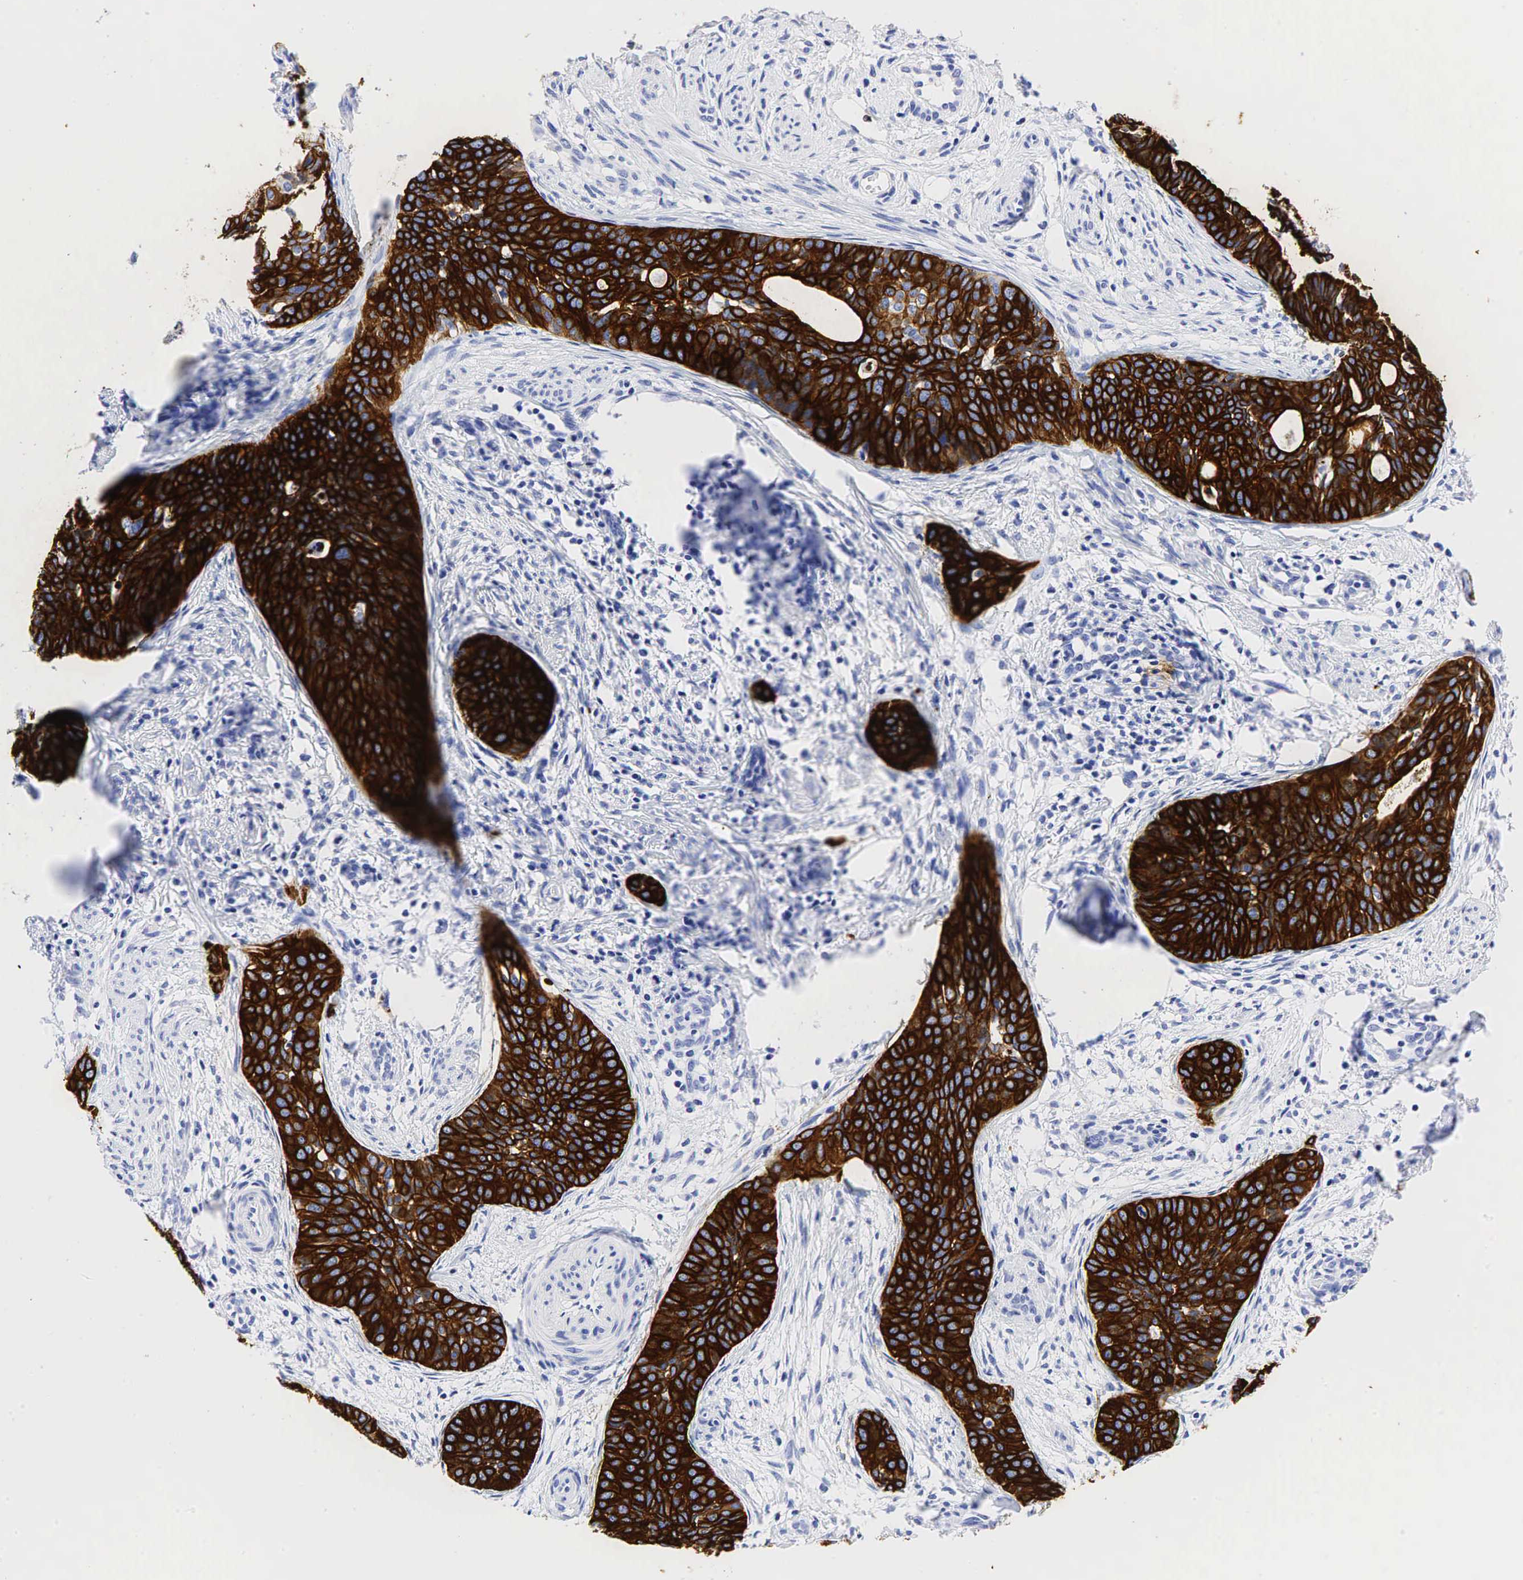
{"staining": {"intensity": "strong", "quantity": ">75%", "location": "cytoplasmic/membranous"}, "tissue": "cervical cancer", "cell_type": "Tumor cells", "image_type": "cancer", "snomed": [{"axis": "morphology", "description": "Squamous cell carcinoma, NOS"}, {"axis": "topography", "description": "Cervix"}], "caption": "Human cervical cancer stained with a protein marker displays strong staining in tumor cells.", "gene": "KRT7", "patient": {"sex": "female", "age": 34}}